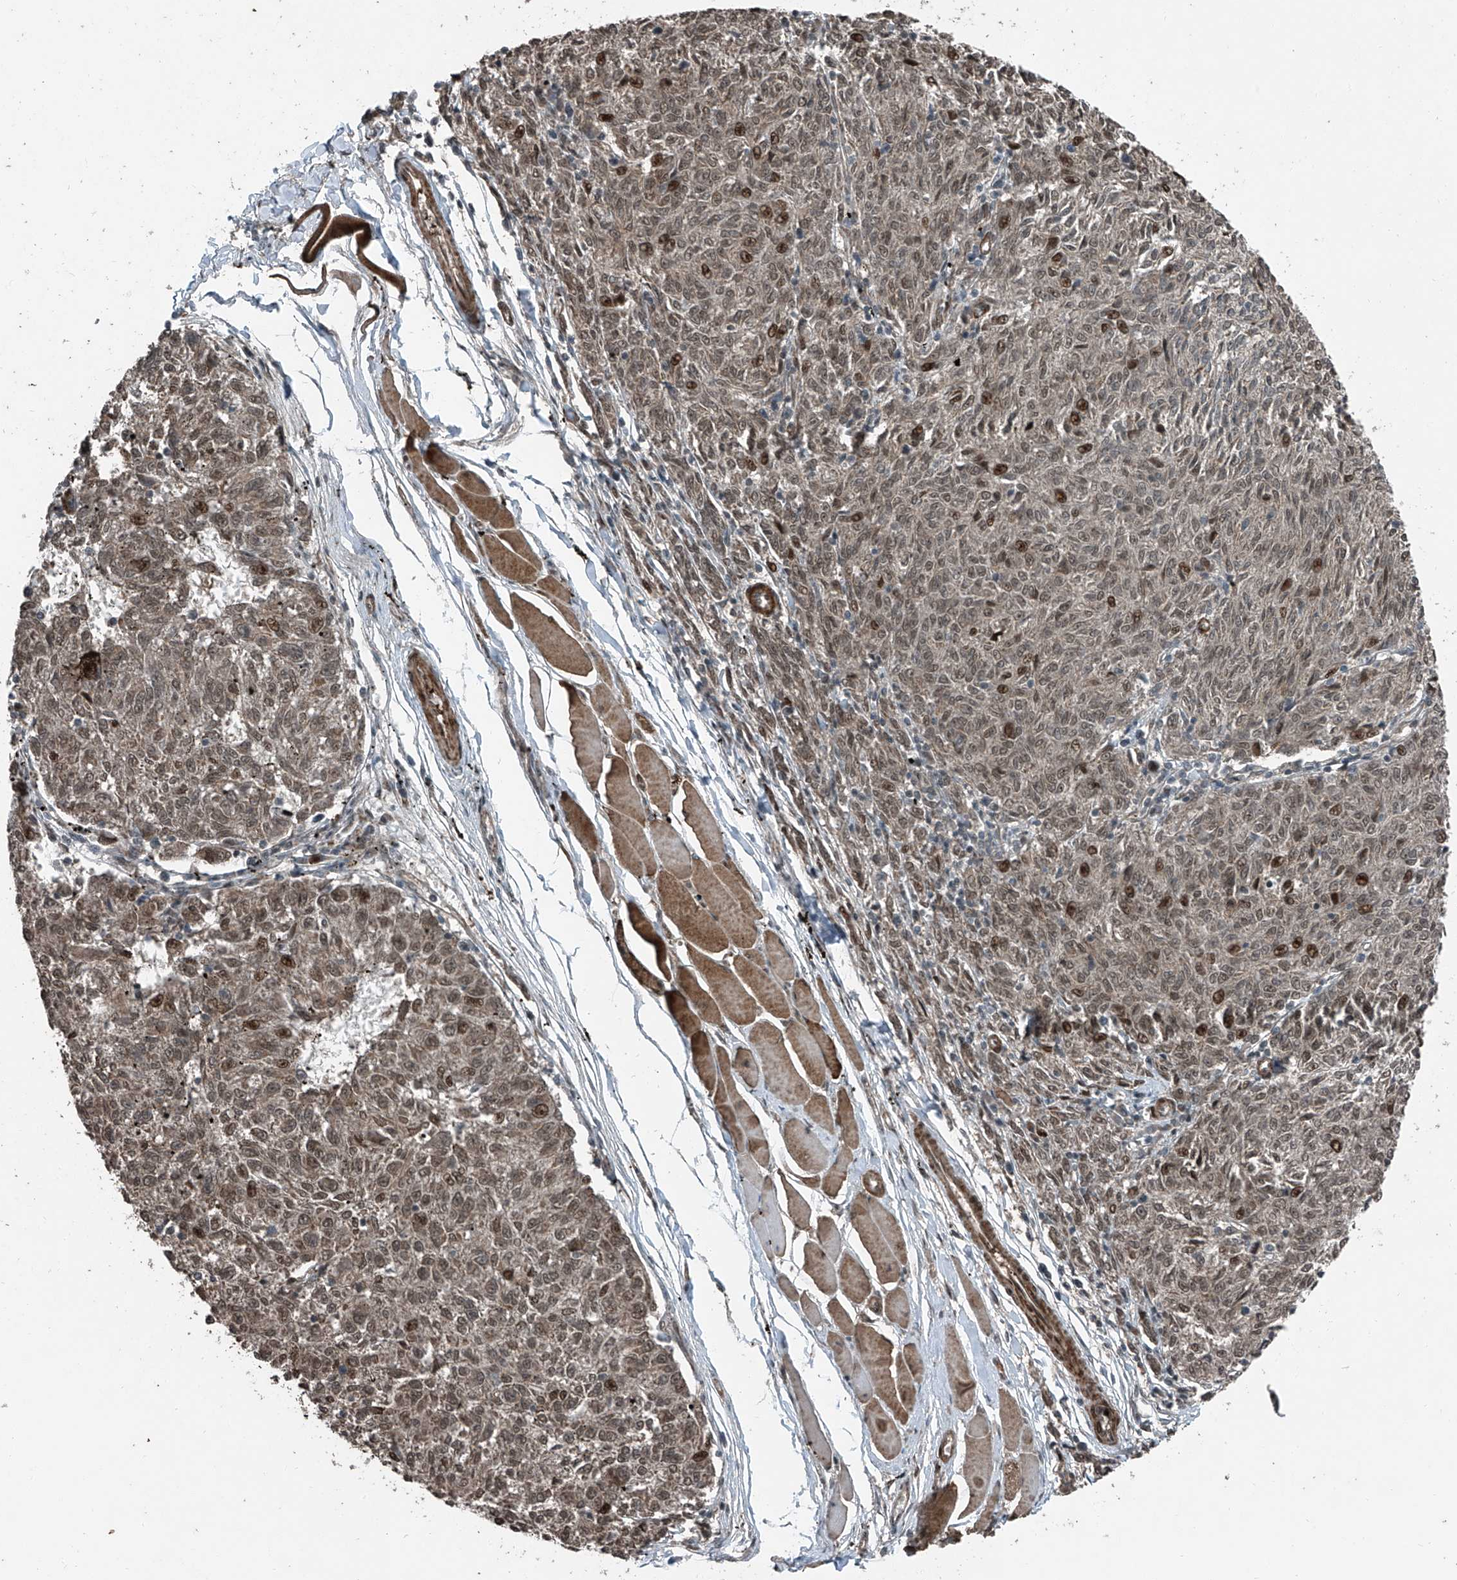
{"staining": {"intensity": "strong", "quantity": "<25%", "location": "nuclear"}, "tissue": "melanoma", "cell_type": "Tumor cells", "image_type": "cancer", "snomed": [{"axis": "morphology", "description": "Malignant melanoma, NOS"}, {"axis": "topography", "description": "Skin"}], "caption": "There is medium levels of strong nuclear positivity in tumor cells of malignant melanoma, as demonstrated by immunohistochemical staining (brown color).", "gene": "ZNF570", "patient": {"sex": "female", "age": 72}}